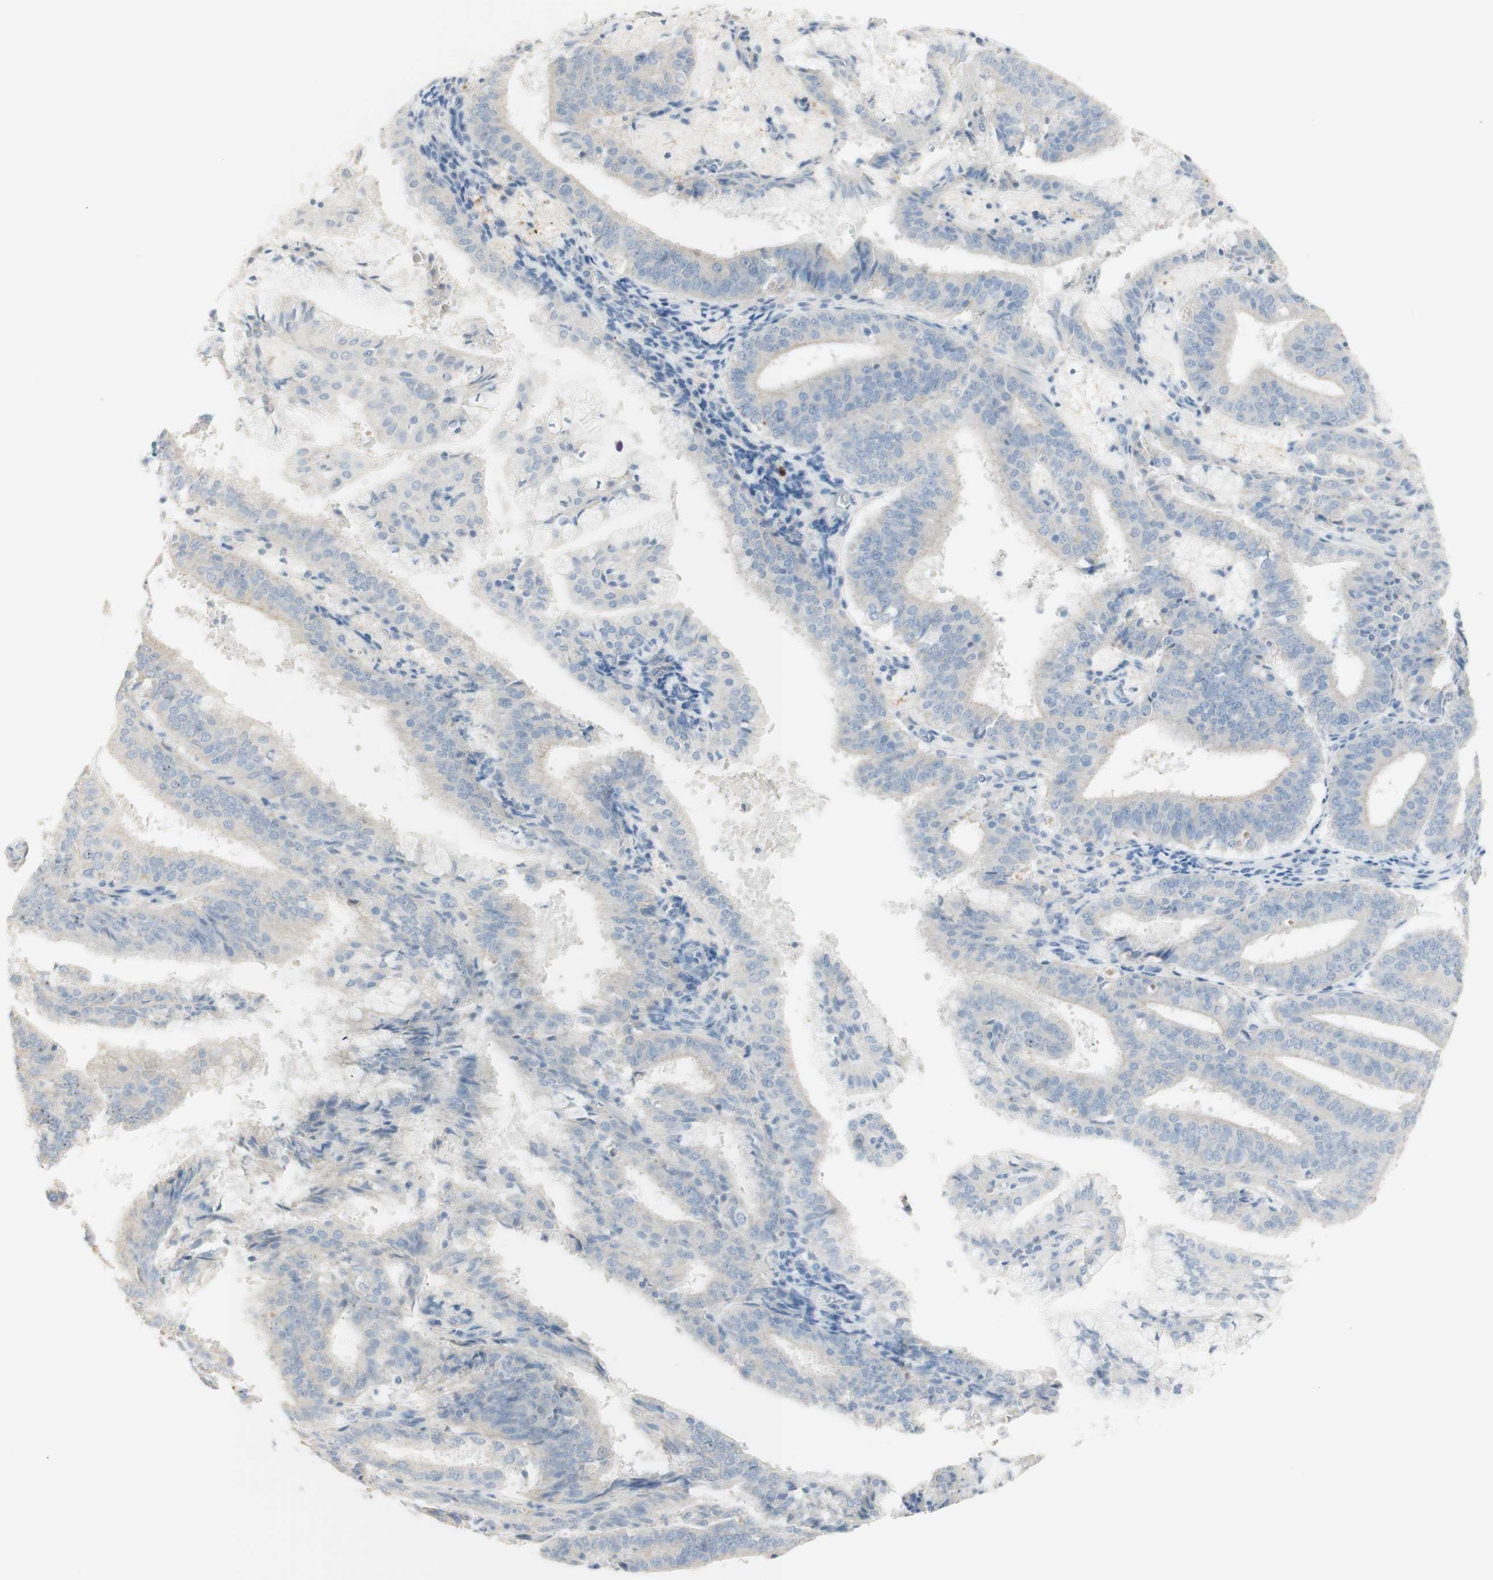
{"staining": {"intensity": "negative", "quantity": "none", "location": "none"}, "tissue": "endometrial cancer", "cell_type": "Tumor cells", "image_type": "cancer", "snomed": [{"axis": "morphology", "description": "Adenocarcinoma, NOS"}, {"axis": "topography", "description": "Endometrium"}], "caption": "There is no significant staining in tumor cells of endometrial adenocarcinoma. Brightfield microscopy of immunohistochemistry (IHC) stained with DAB (brown) and hematoxylin (blue), captured at high magnification.", "gene": "ART3", "patient": {"sex": "female", "age": 63}}